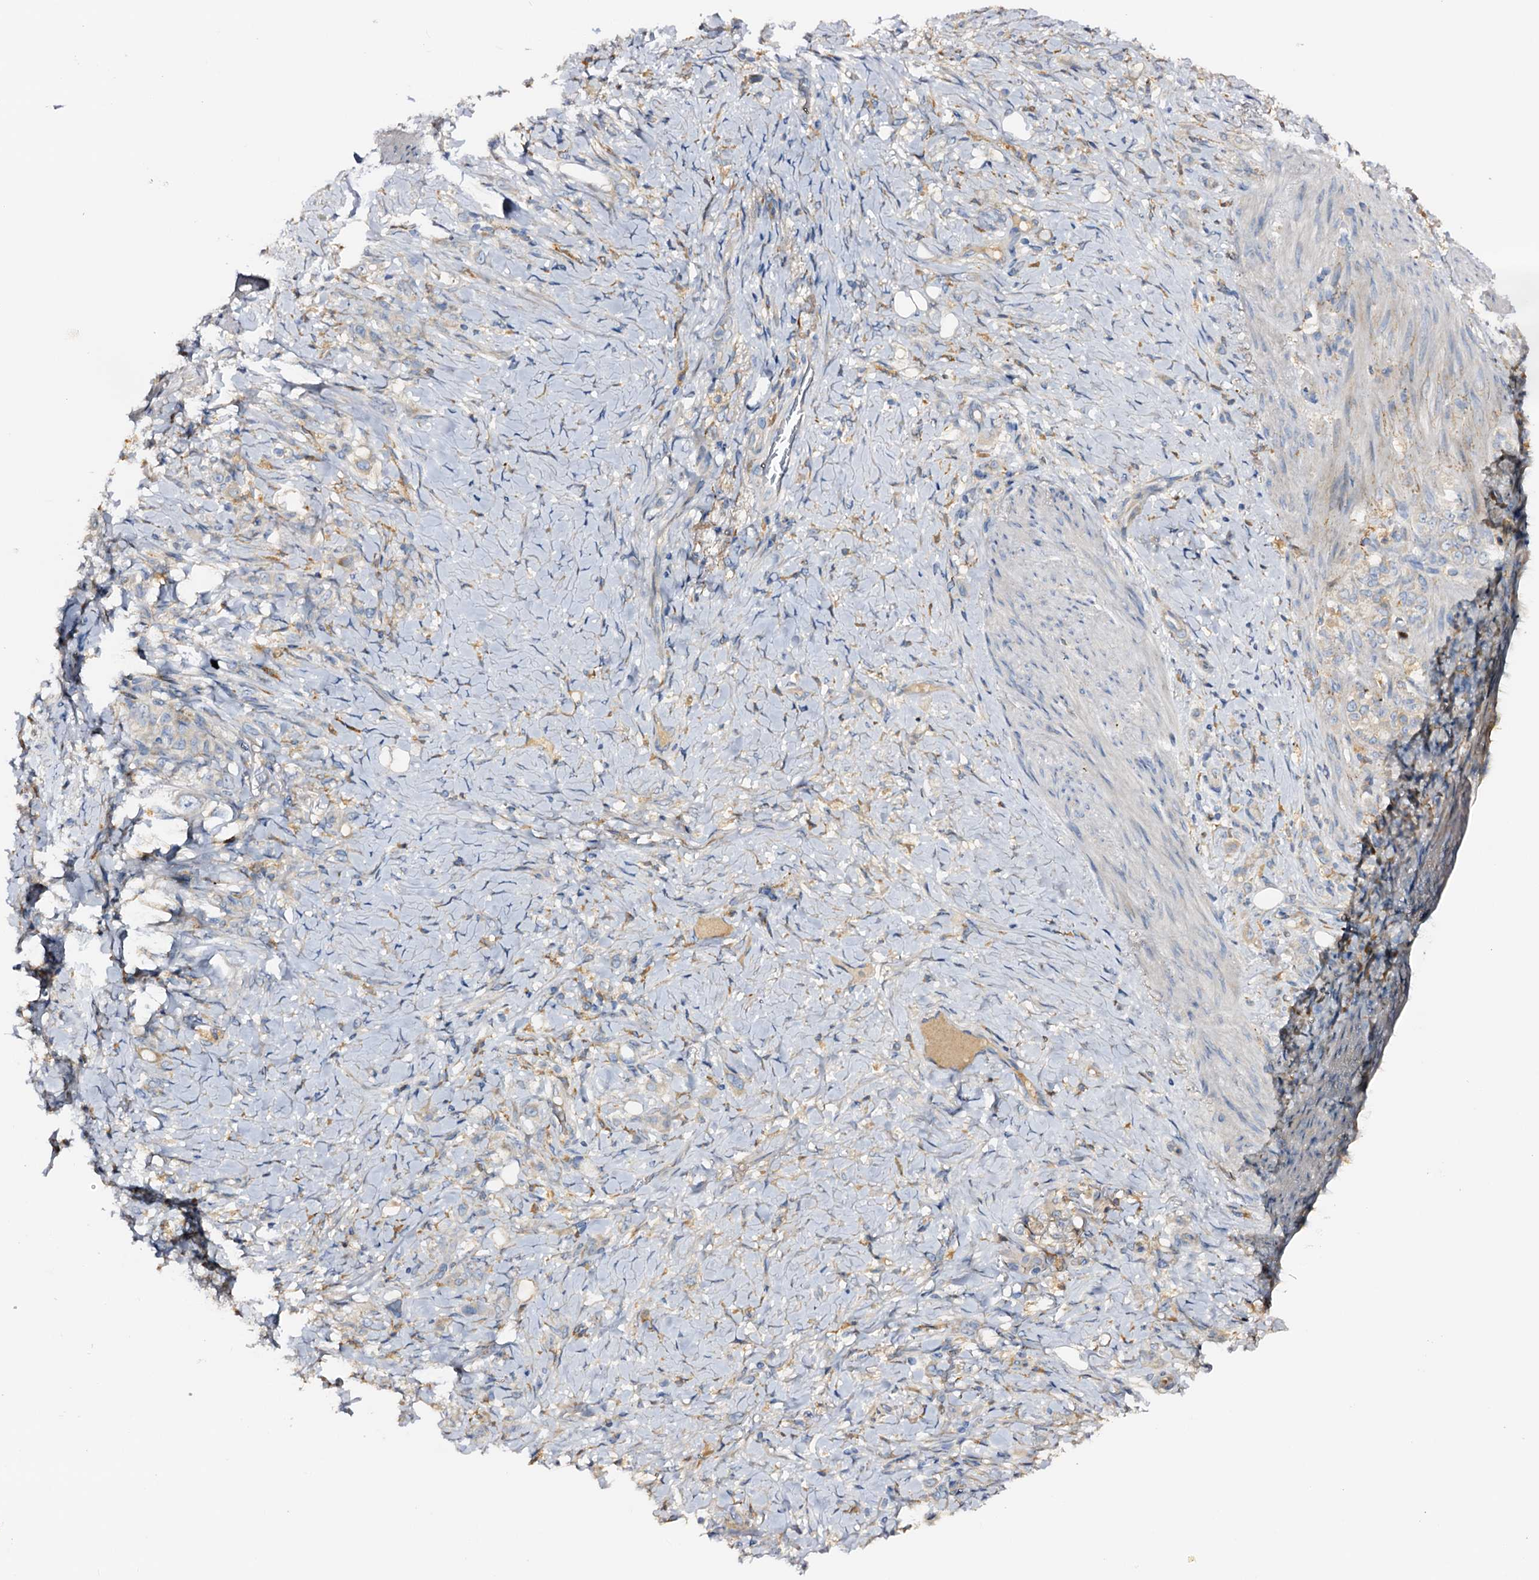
{"staining": {"intensity": "negative", "quantity": "none", "location": "none"}, "tissue": "stomach cancer", "cell_type": "Tumor cells", "image_type": "cancer", "snomed": [{"axis": "morphology", "description": "Adenocarcinoma, NOS"}, {"axis": "topography", "description": "Stomach"}], "caption": "This is an IHC image of human stomach cancer (adenocarcinoma). There is no expression in tumor cells.", "gene": "DMXL2", "patient": {"sex": "female", "age": 79}}